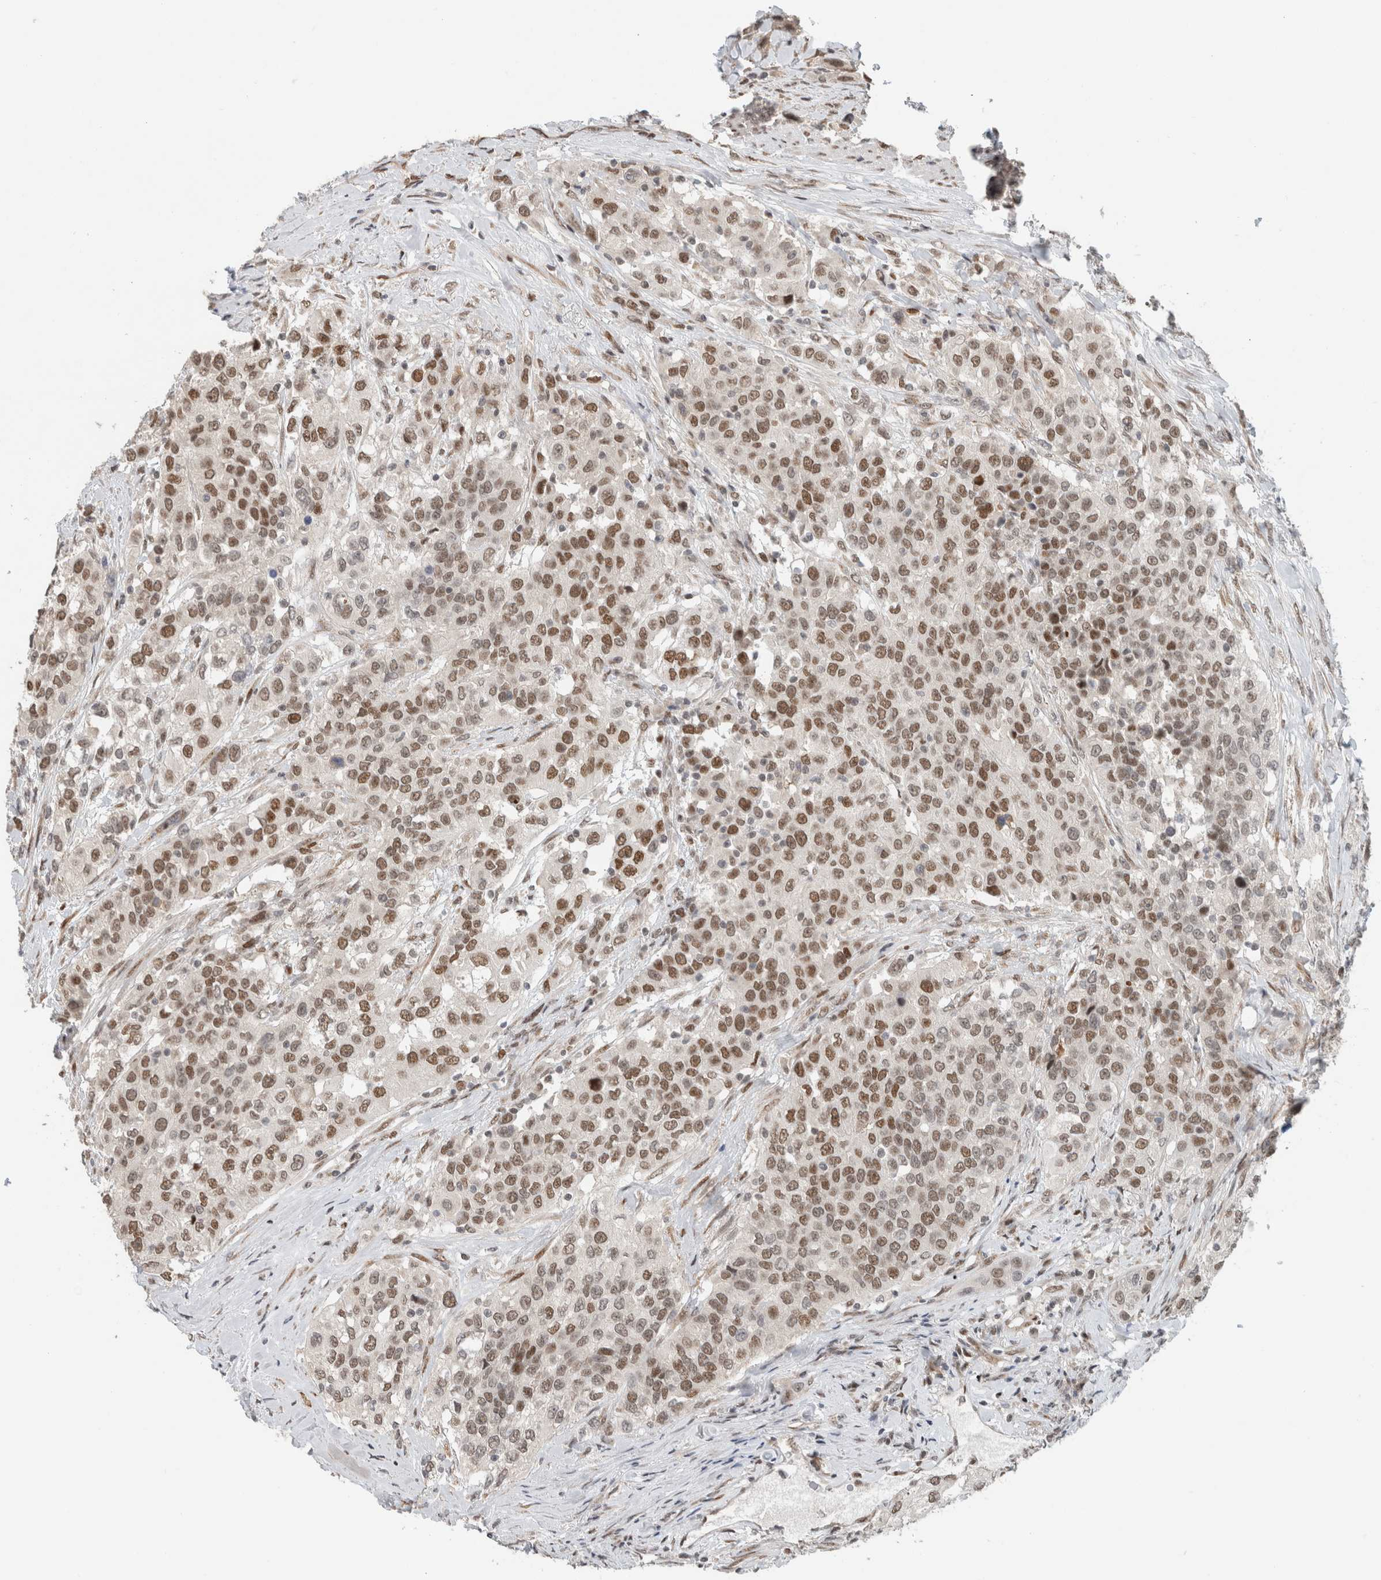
{"staining": {"intensity": "moderate", "quantity": ">75%", "location": "nuclear"}, "tissue": "urothelial cancer", "cell_type": "Tumor cells", "image_type": "cancer", "snomed": [{"axis": "morphology", "description": "Urothelial carcinoma, High grade"}, {"axis": "topography", "description": "Urinary bladder"}], "caption": "DAB immunohistochemical staining of human urothelial cancer displays moderate nuclear protein positivity in about >75% of tumor cells. (DAB (3,3'-diaminobenzidine) IHC with brightfield microscopy, high magnification).", "gene": "HNRNPR", "patient": {"sex": "female", "age": 80}}